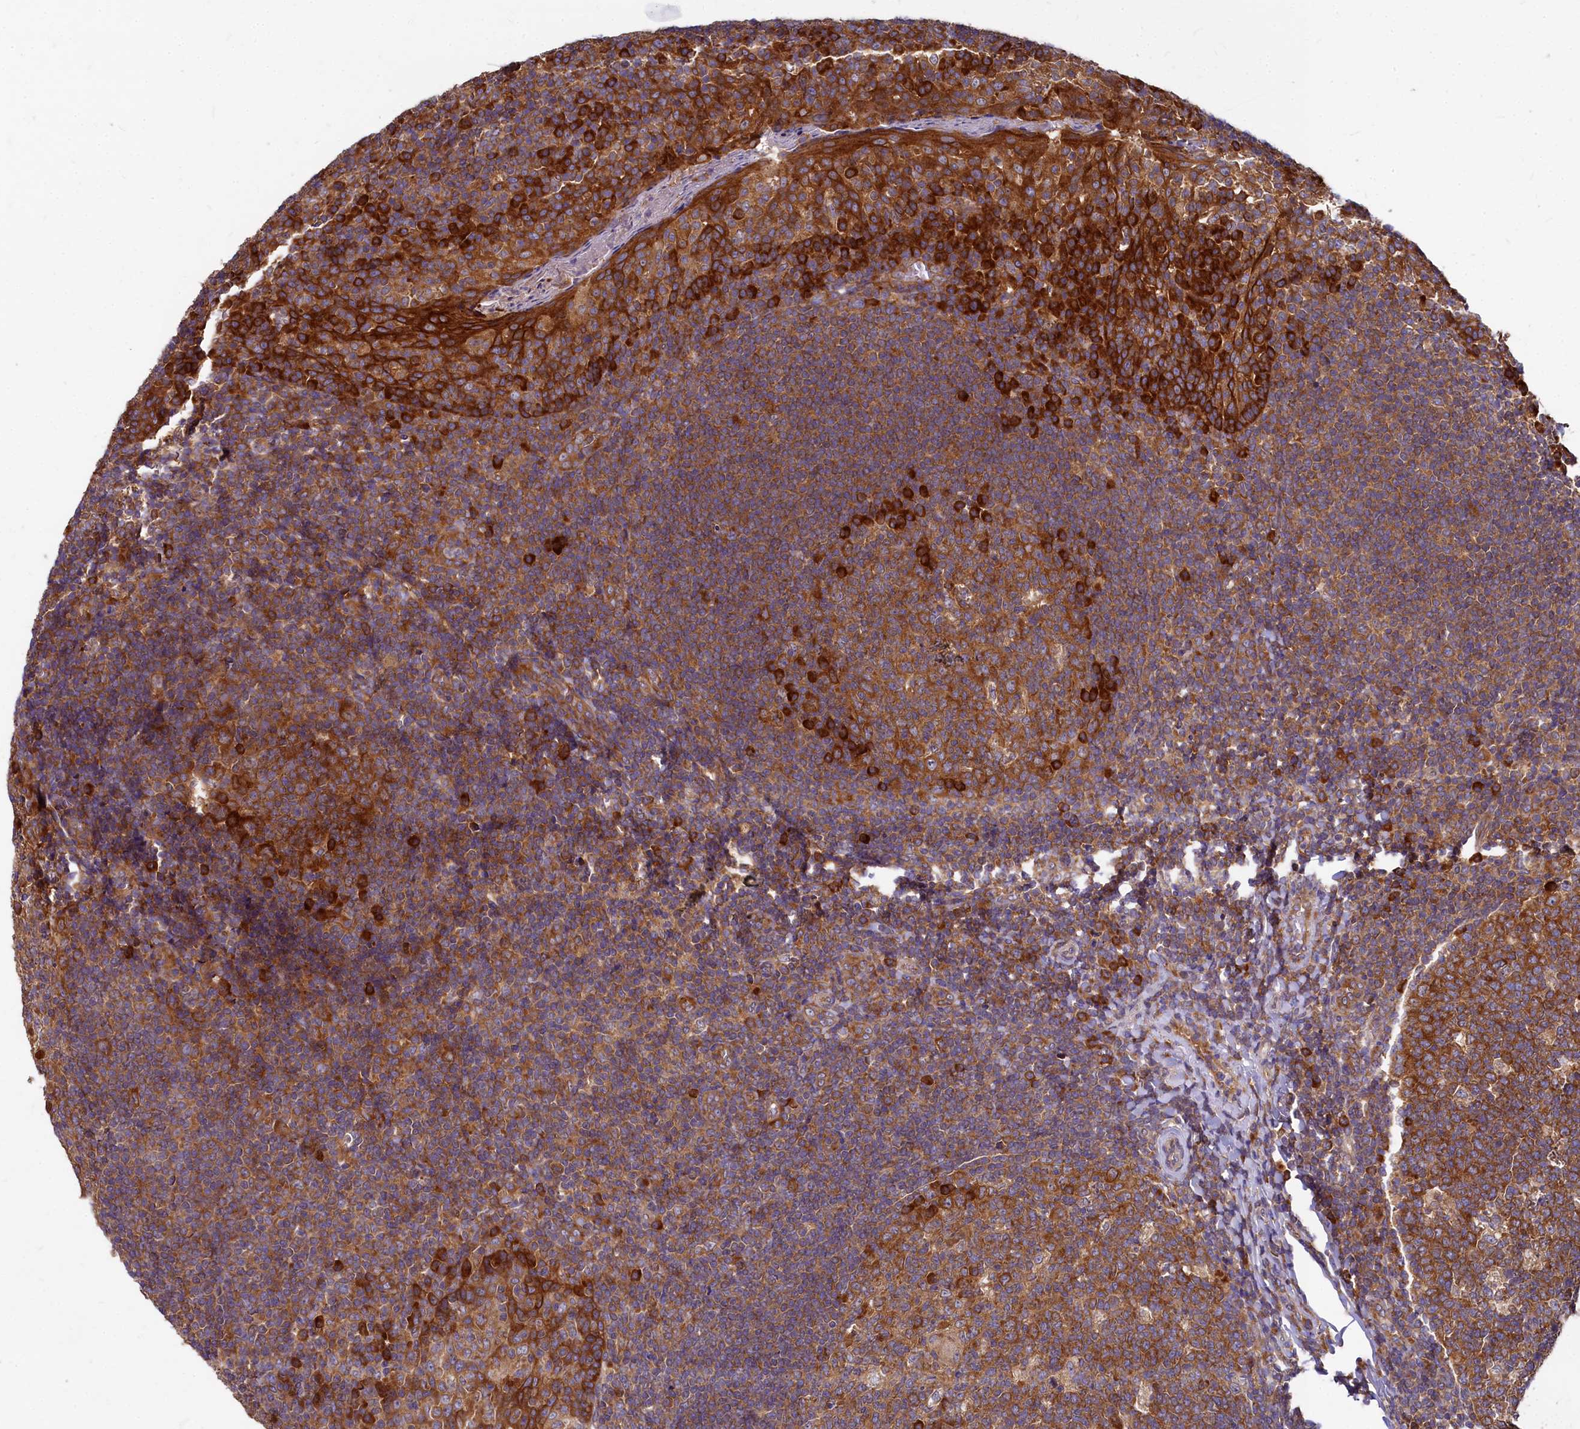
{"staining": {"intensity": "moderate", "quantity": ">75%", "location": "cytoplasmic/membranous"}, "tissue": "tonsil", "cell_type": "Germinal center cells", "image_type": "normal", "snomed": [{"axis": "morphology", "description": "Normal tissue, NOS"}, {"axis": "topography", "description": "Tonsil"}], "caption": "Protein expression analysis of unremarkable tonsil shows moderate cytoplasmic/membranous expression in approximately >75% of germinal center cells. (IHC, brightfield microscopy, high magnification).", "gene": "EIF2B2", "patient": {"sex": "female", "age": 19}}